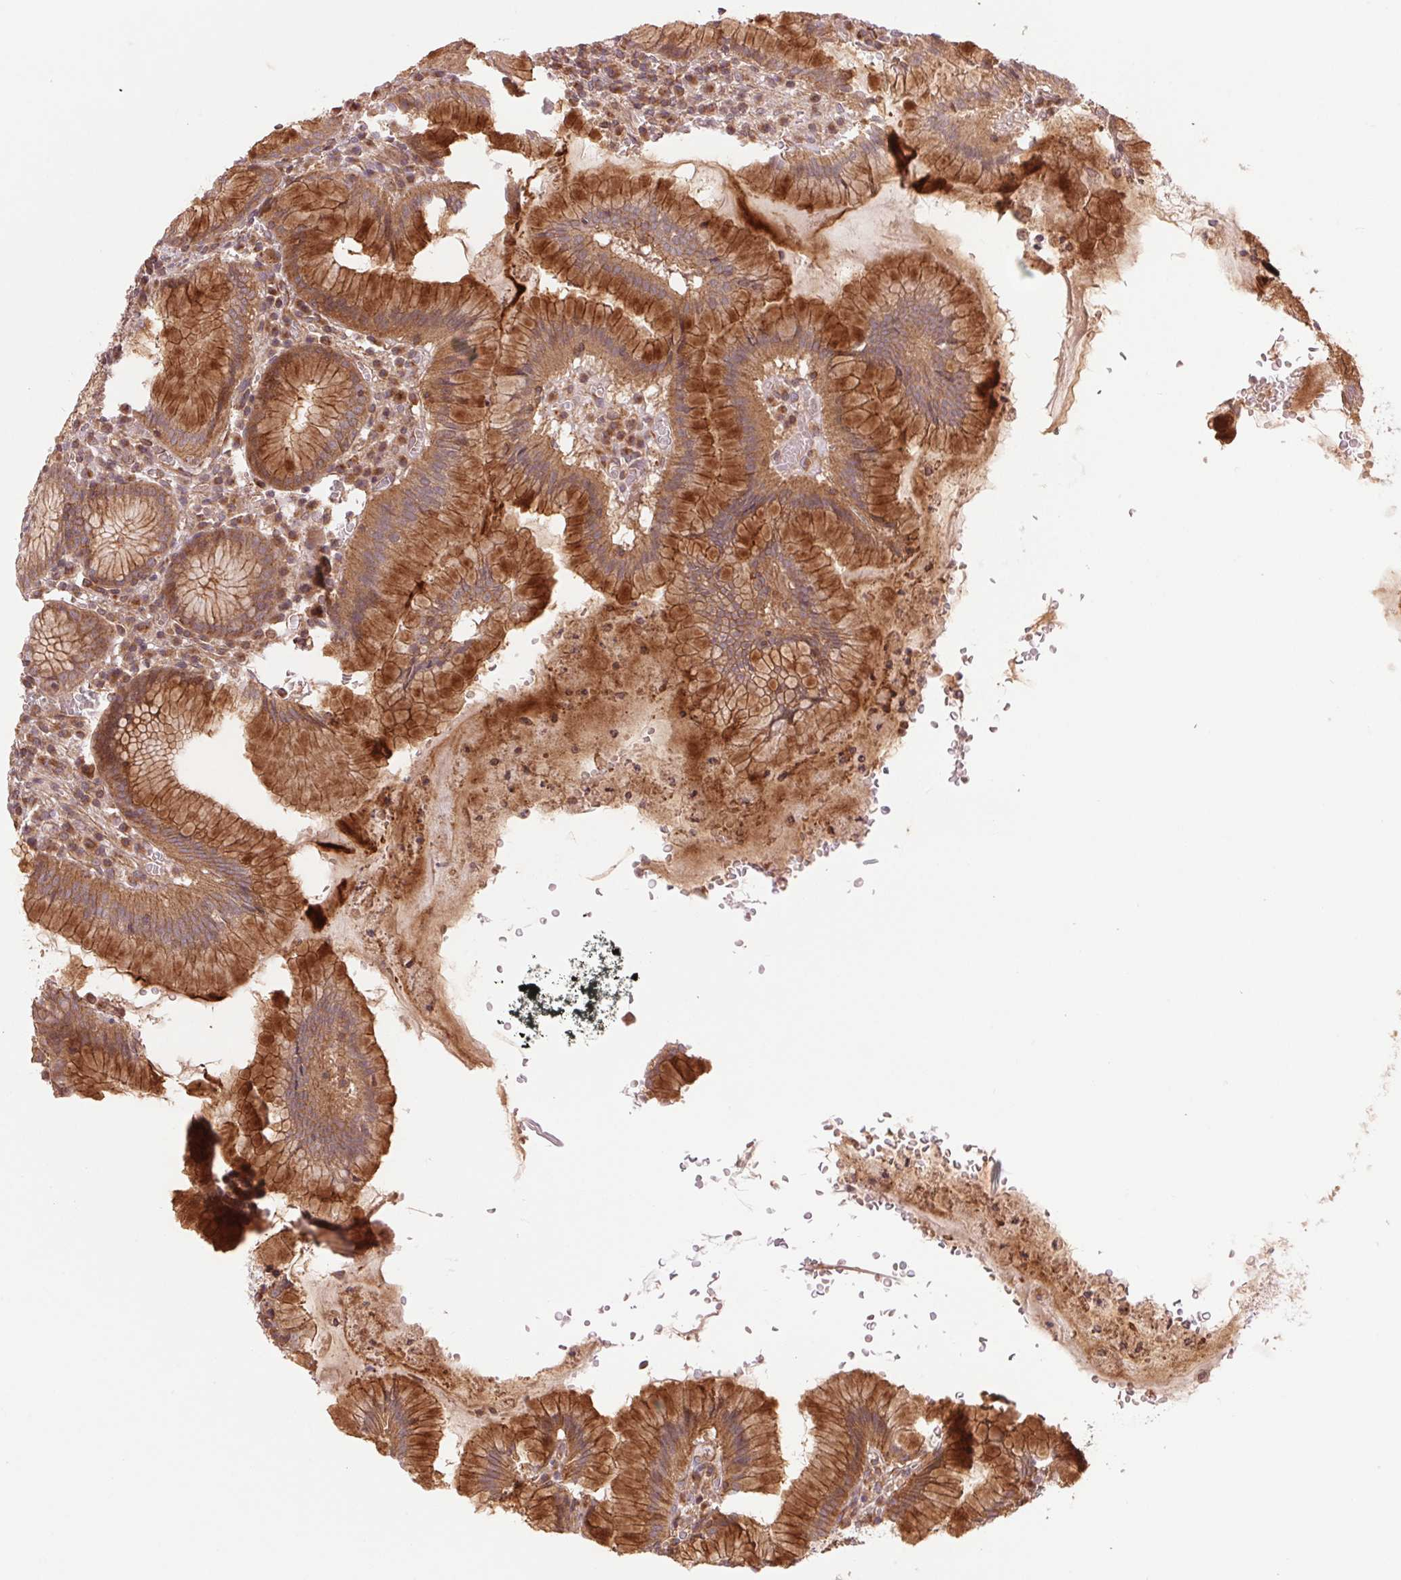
{"staining": {"intensity": "strong", "quantity": ">75%", "location": "cytoplasmic/membranous"}, "tissue": "stomach", "cell_type": "Glandular cells", "image_type": "normal", "snomed": [{"axis": "morphology", "description": "Normal tissue, NOS"}, {"axis": "topography", "description": "Stomach"}], "caption": "Protein analysis of benign stomach exhibits strong cytoplasmic/membranous positivity in about >75% of glandular cells. (Brightfield microscopy of DAB IHC at high magnification).", "gene": "STARD7", "patient": {"sex": "male", "age": 55}}